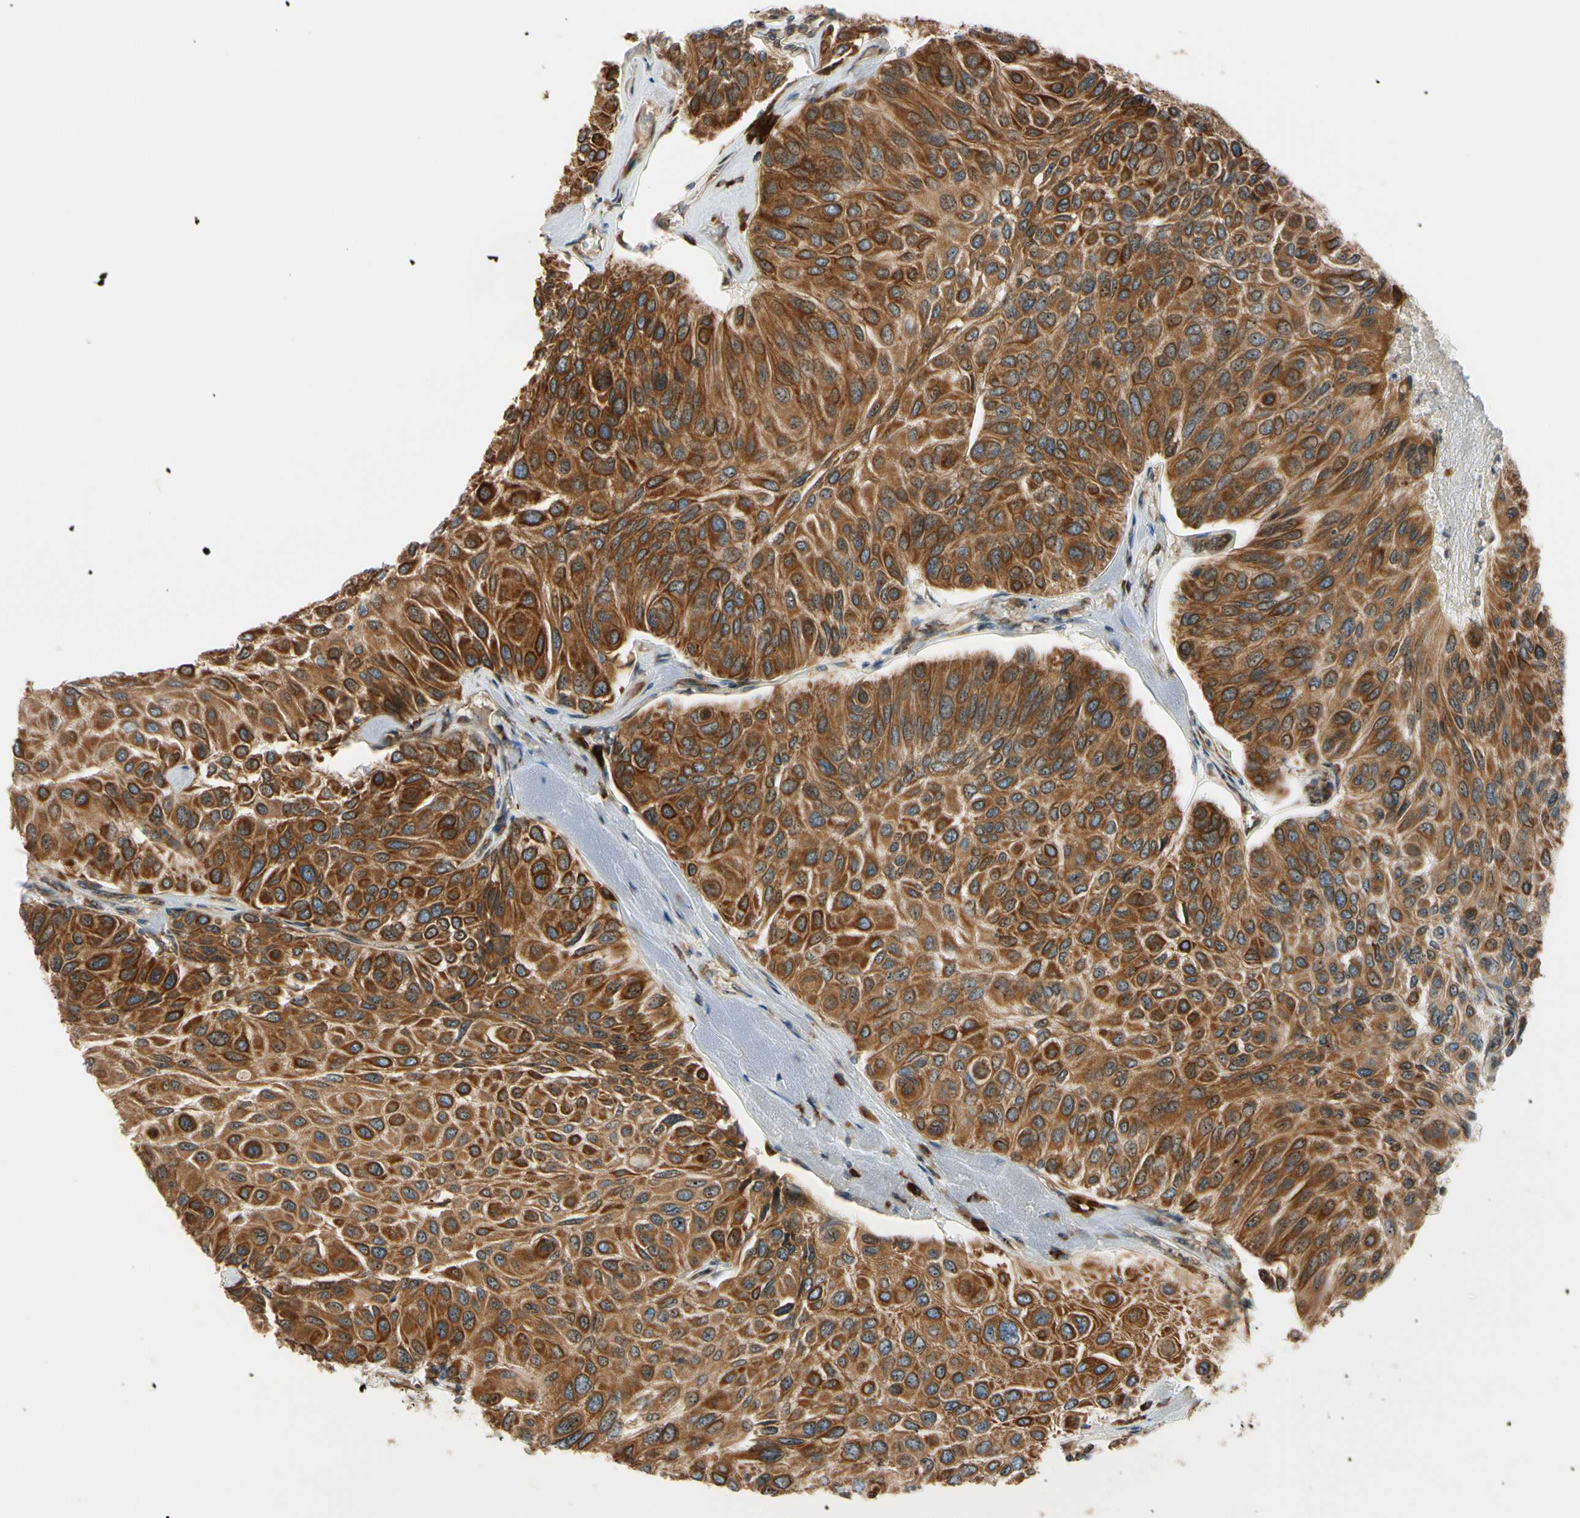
{"staining": {"intensity": "strong", "quantity": ">75%", "location": "cytoplasmic/membranous"}, "tissue": "urothelial cancer", "cell_type": "Tumor cells", "image_type": "cancer", "snomed": [{"axis": "morphology", "description": "Urothelial carcinoma, High grade"}, {"axis": "topography", "description": "Urinary bladder"}], "caption": "Immunohistochemical staining of human urothelial cancer demonstrates high levels of strong cytoplasmic/membranous staining in about >75% of tumor cells.", "gene": "RPN2", "patient": {"sex": "male", "age": 66}}